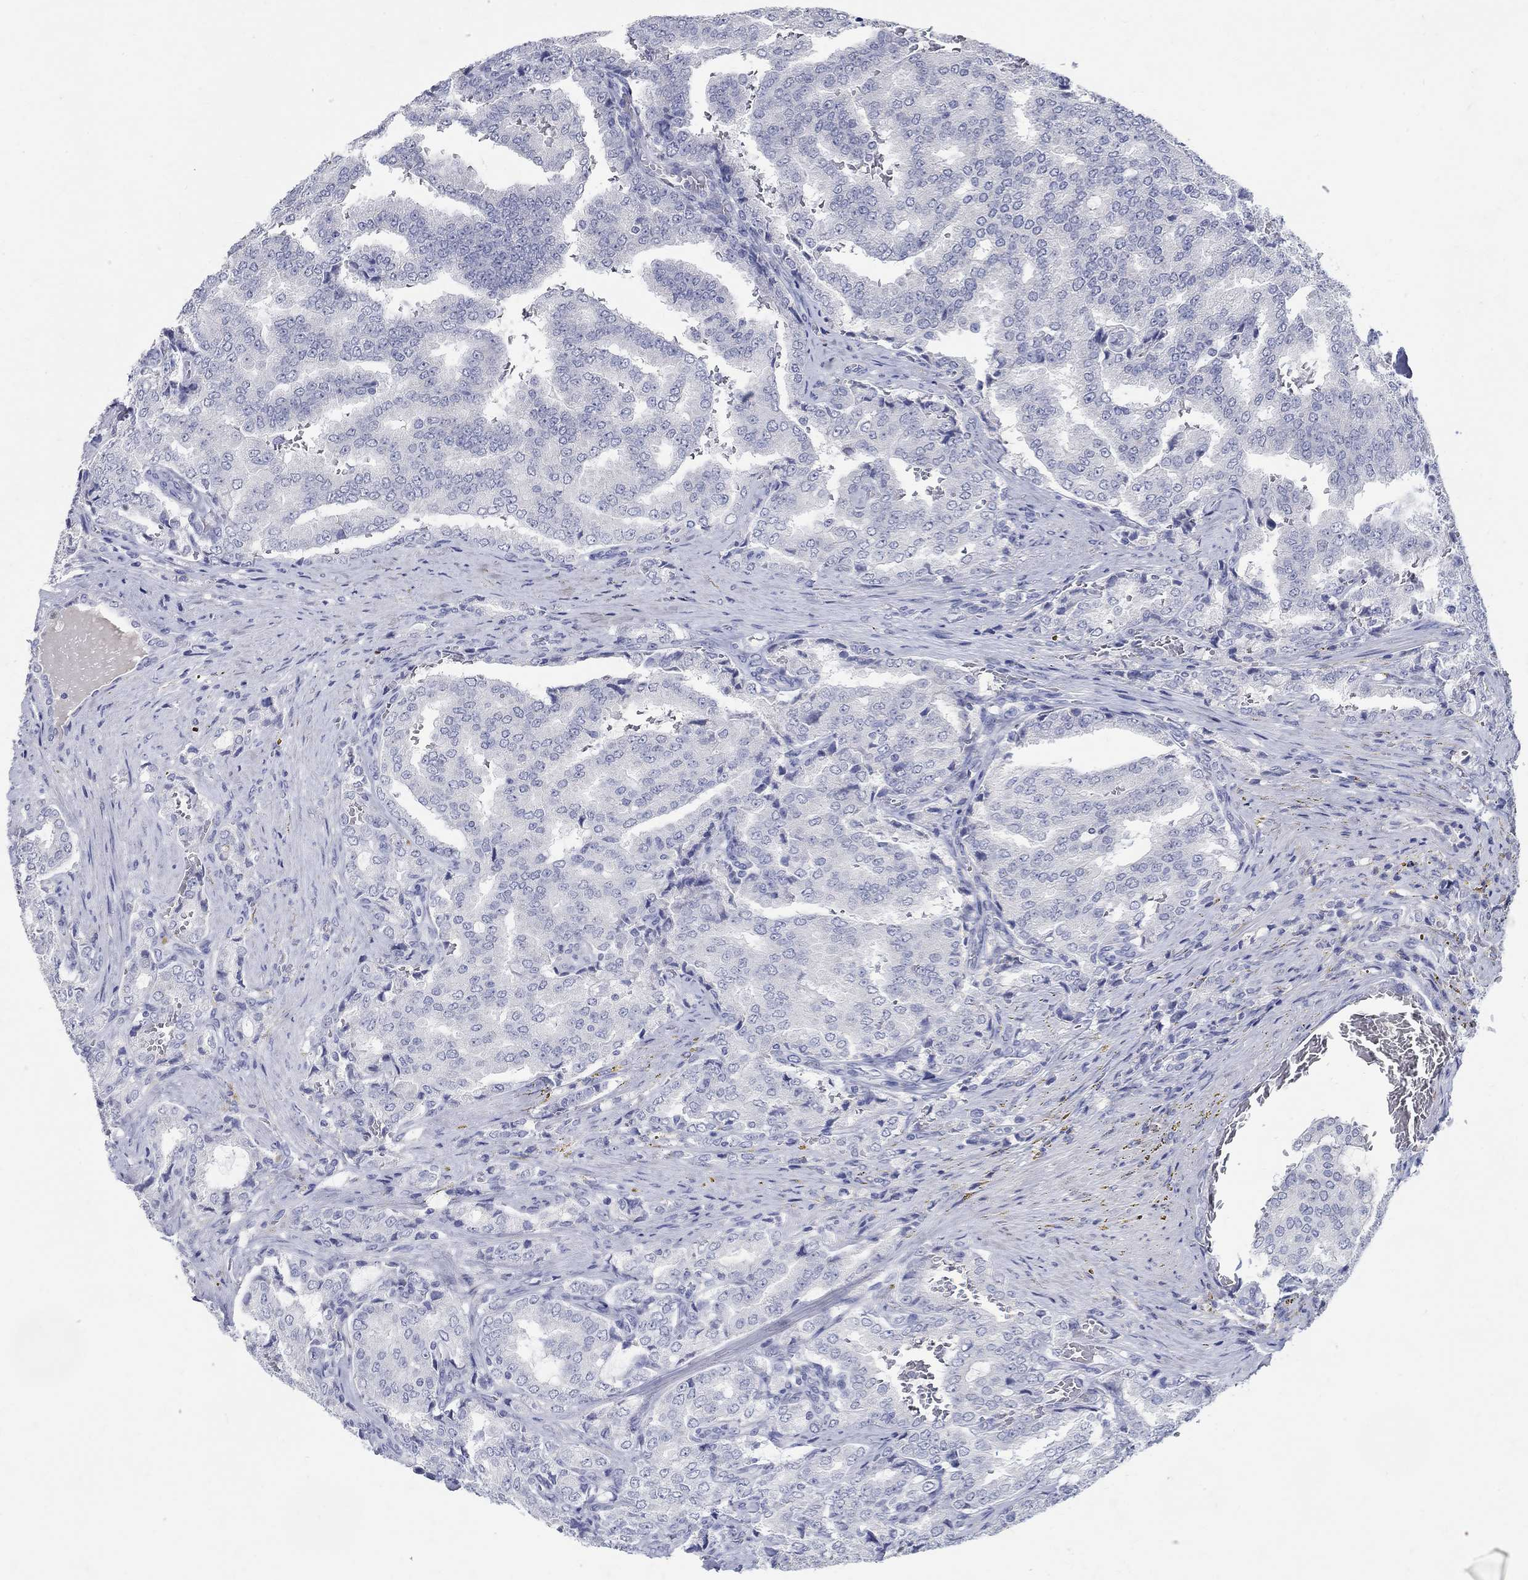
{"staining": {"intensity": "negative", "quantity": "none", "location": "none"}, "tissue": "prostate cancer", "cell_type": "Tumor cells", "image_type": "cancer", "snomed": [{"axis": "morphology", "description": "Adenocarcinoma, NOS"}, {"axis": "topography", "description": "Prostate"}], "caption": "This is a histopathology image of IHC staining of prostate cancer, which shows no positivity in tumor cells. (Brightfield microscopy of DAB (3,3'-diaminobenzidine) IHC at high magnification).", "gene": "SOX2", "patient": {"sex": "male", "age": 65}}